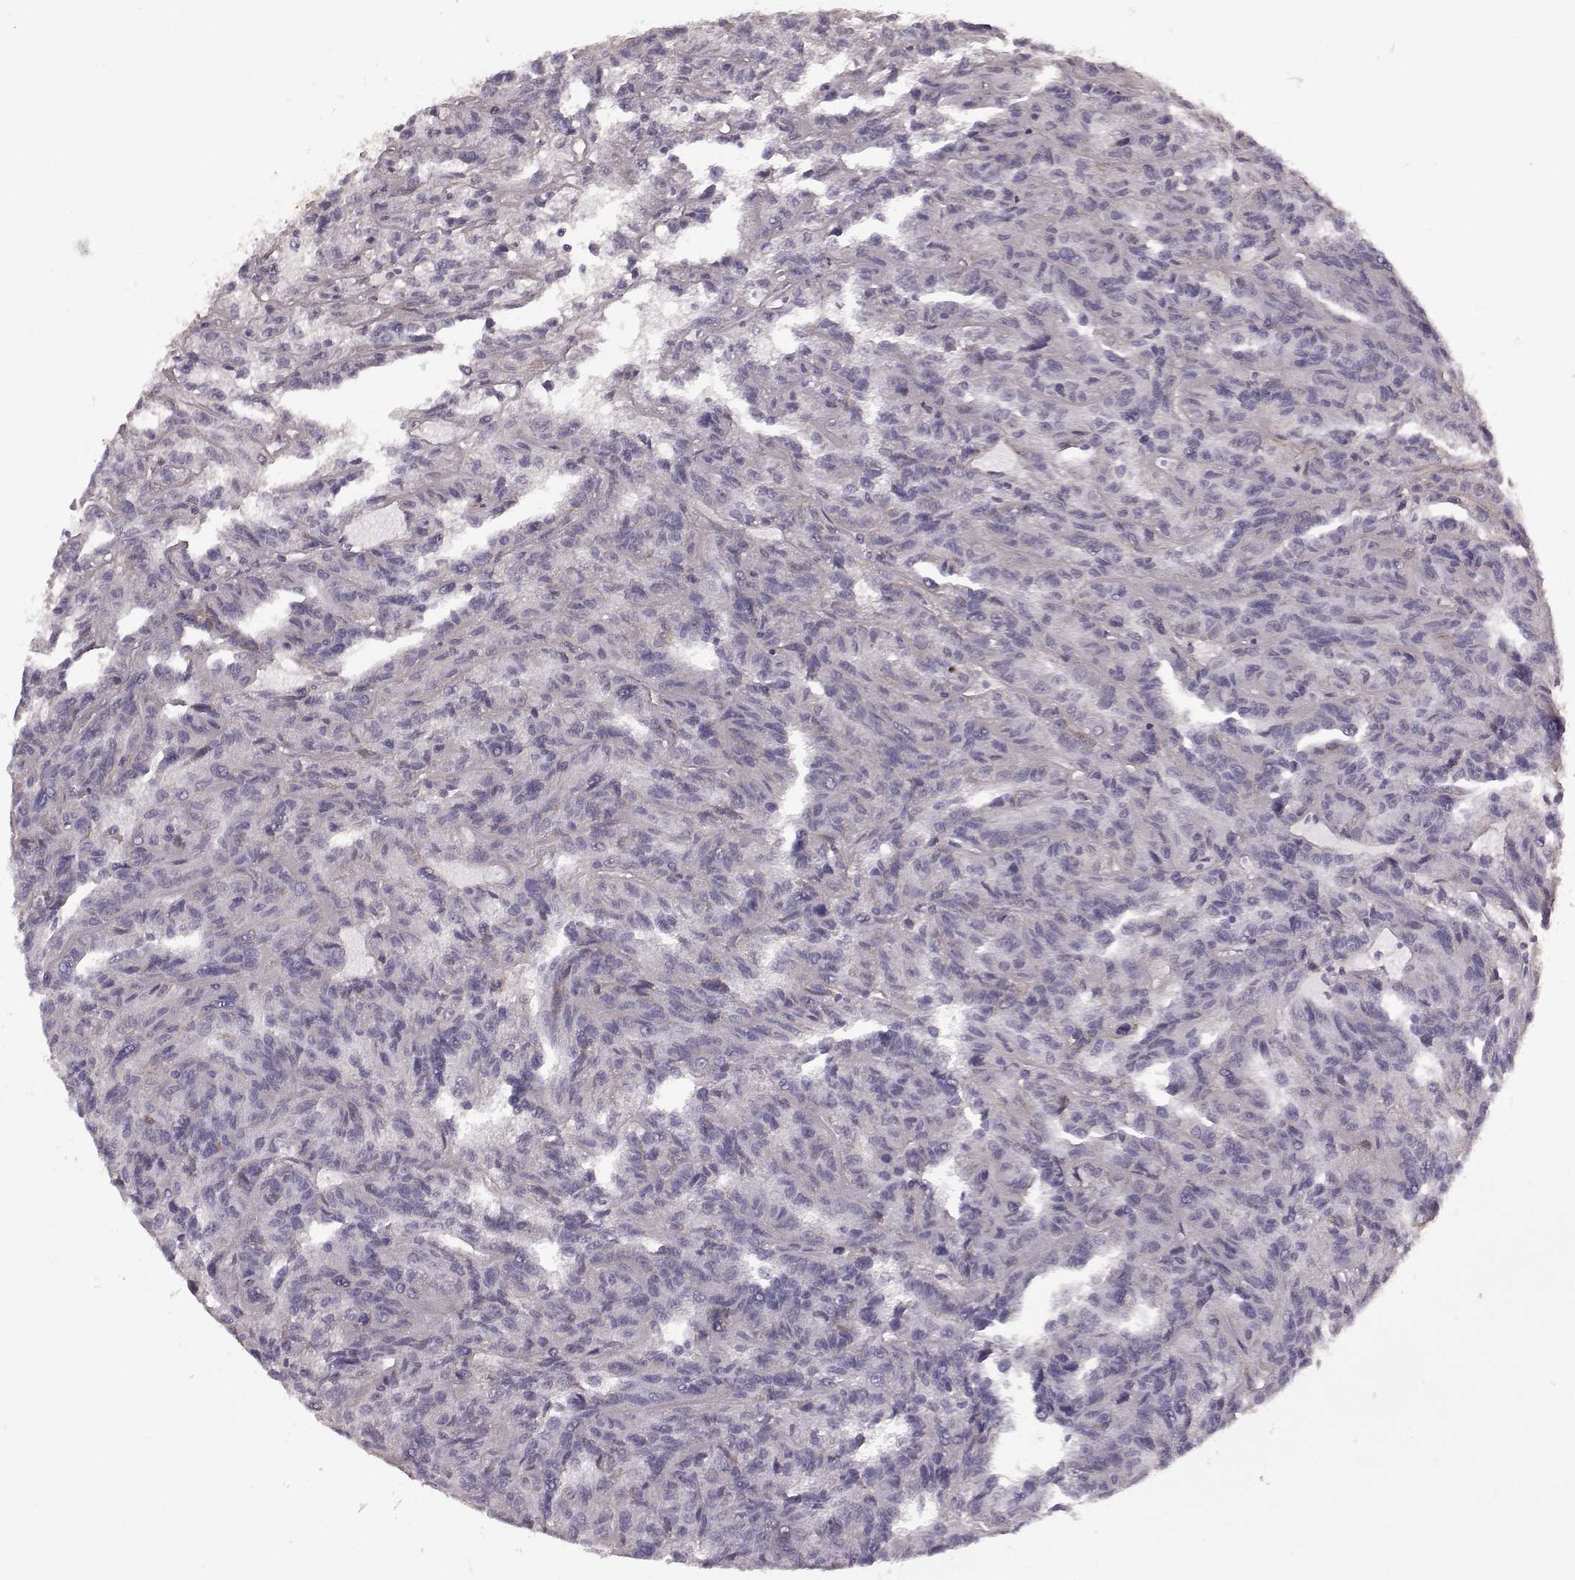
{"staining": {"intensity": "negative", "quantity": "none", "location": "none"}, "tissue": "renal cancer", "cell_type": "Tumor cells", "image_type": "cancer", "snomed": [{"axis": "morphology", "description": "Adenocarcinoma, NOS"}, {"axis": "topography", "description": "Kidney"}], "caption": "Human adenocarcinoma (renal) stained for a protein using immunohistochemistry (IHC) displays no positivity in tumor cells.", "gene": "PDCD1", "patient": {"sex": "male", "age": 79}}